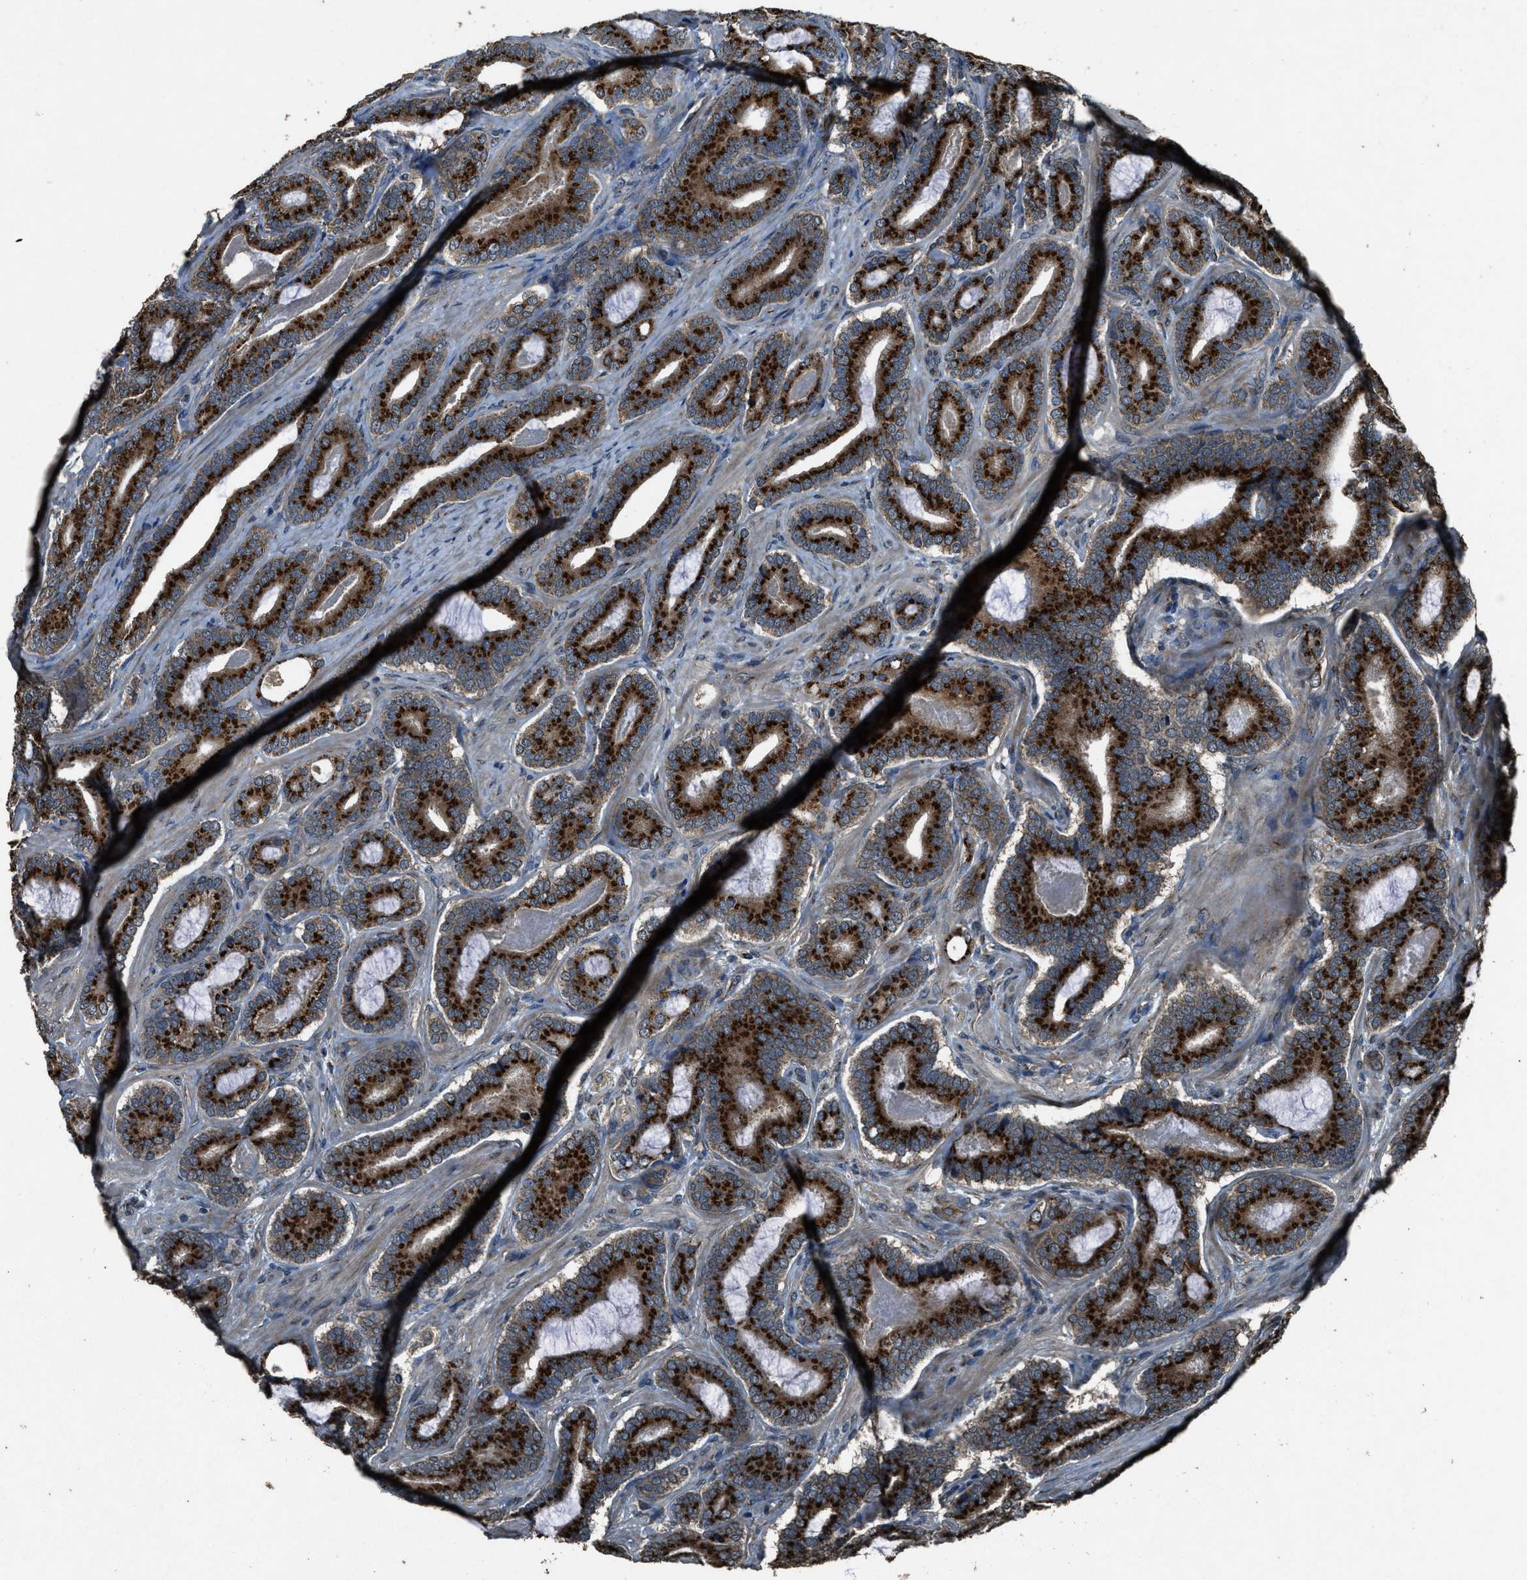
{"staining": {"intensity": "strong", "quantity": ">75%", "location": "cytoplasmic/membranous"}, "tissue": "prostate cancer", "cell_type": "Tumor cells", "image_type": "cancer", "snomed": [{"axis": "morphology", "description": "Adenocarcinoma, High grade"}, {"axis": "topography", "description": "Prostate"}], "caption": "DAB immunohistochemical staining of prostate cancer shows strong cytoplasmic/membranous protein expression in about >75% of tumor cells. (DAB IHC with brightfield microscopy, high magnification).", "gene": "SLC38A10", "patient": {"sex": "male", "age": 60}}